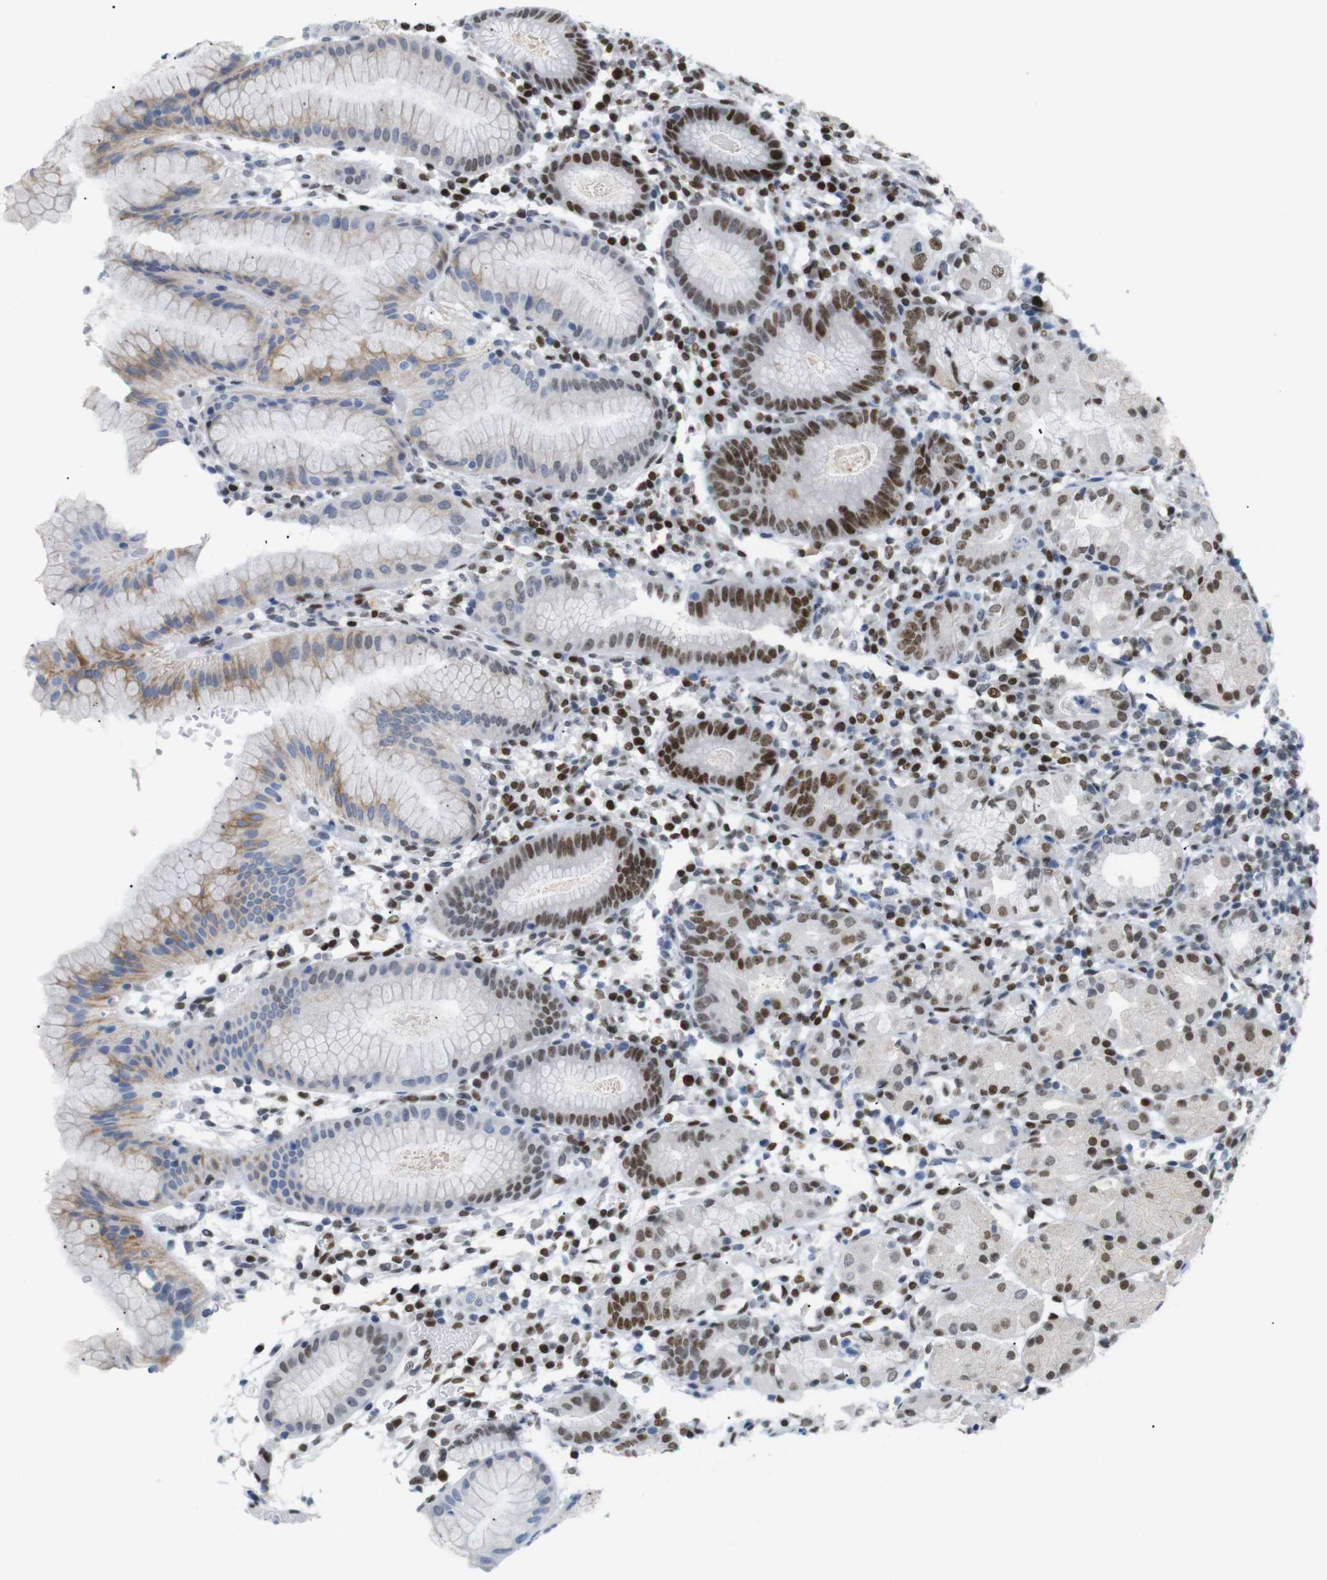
{"staining": {"intensity": "moderate", "quantity": ">75%", "location": "cytoplasmic/membranous,nuclear"}, "tissue": "stomach", "cell_type": "Glandular cells", "image_type": "normal", "snomed": [{"axis": "morphology", "description": "Normal tissue, NOS"}, {"axis": "topography", "description": "Stomach"}, {"axis": "topography", "description": "Stomach, lower"}], "caption": "IHC of unremarkable stomach demonstrates medium levels of moderate cytoplasmic/membranous,nuclear staining in about >75% of glandular cells. (brown staining indicates protein expression, while blue staining denotes nuclei).", "gene": "RIOX2", "patient": {"sex": "female", "age": 75}}